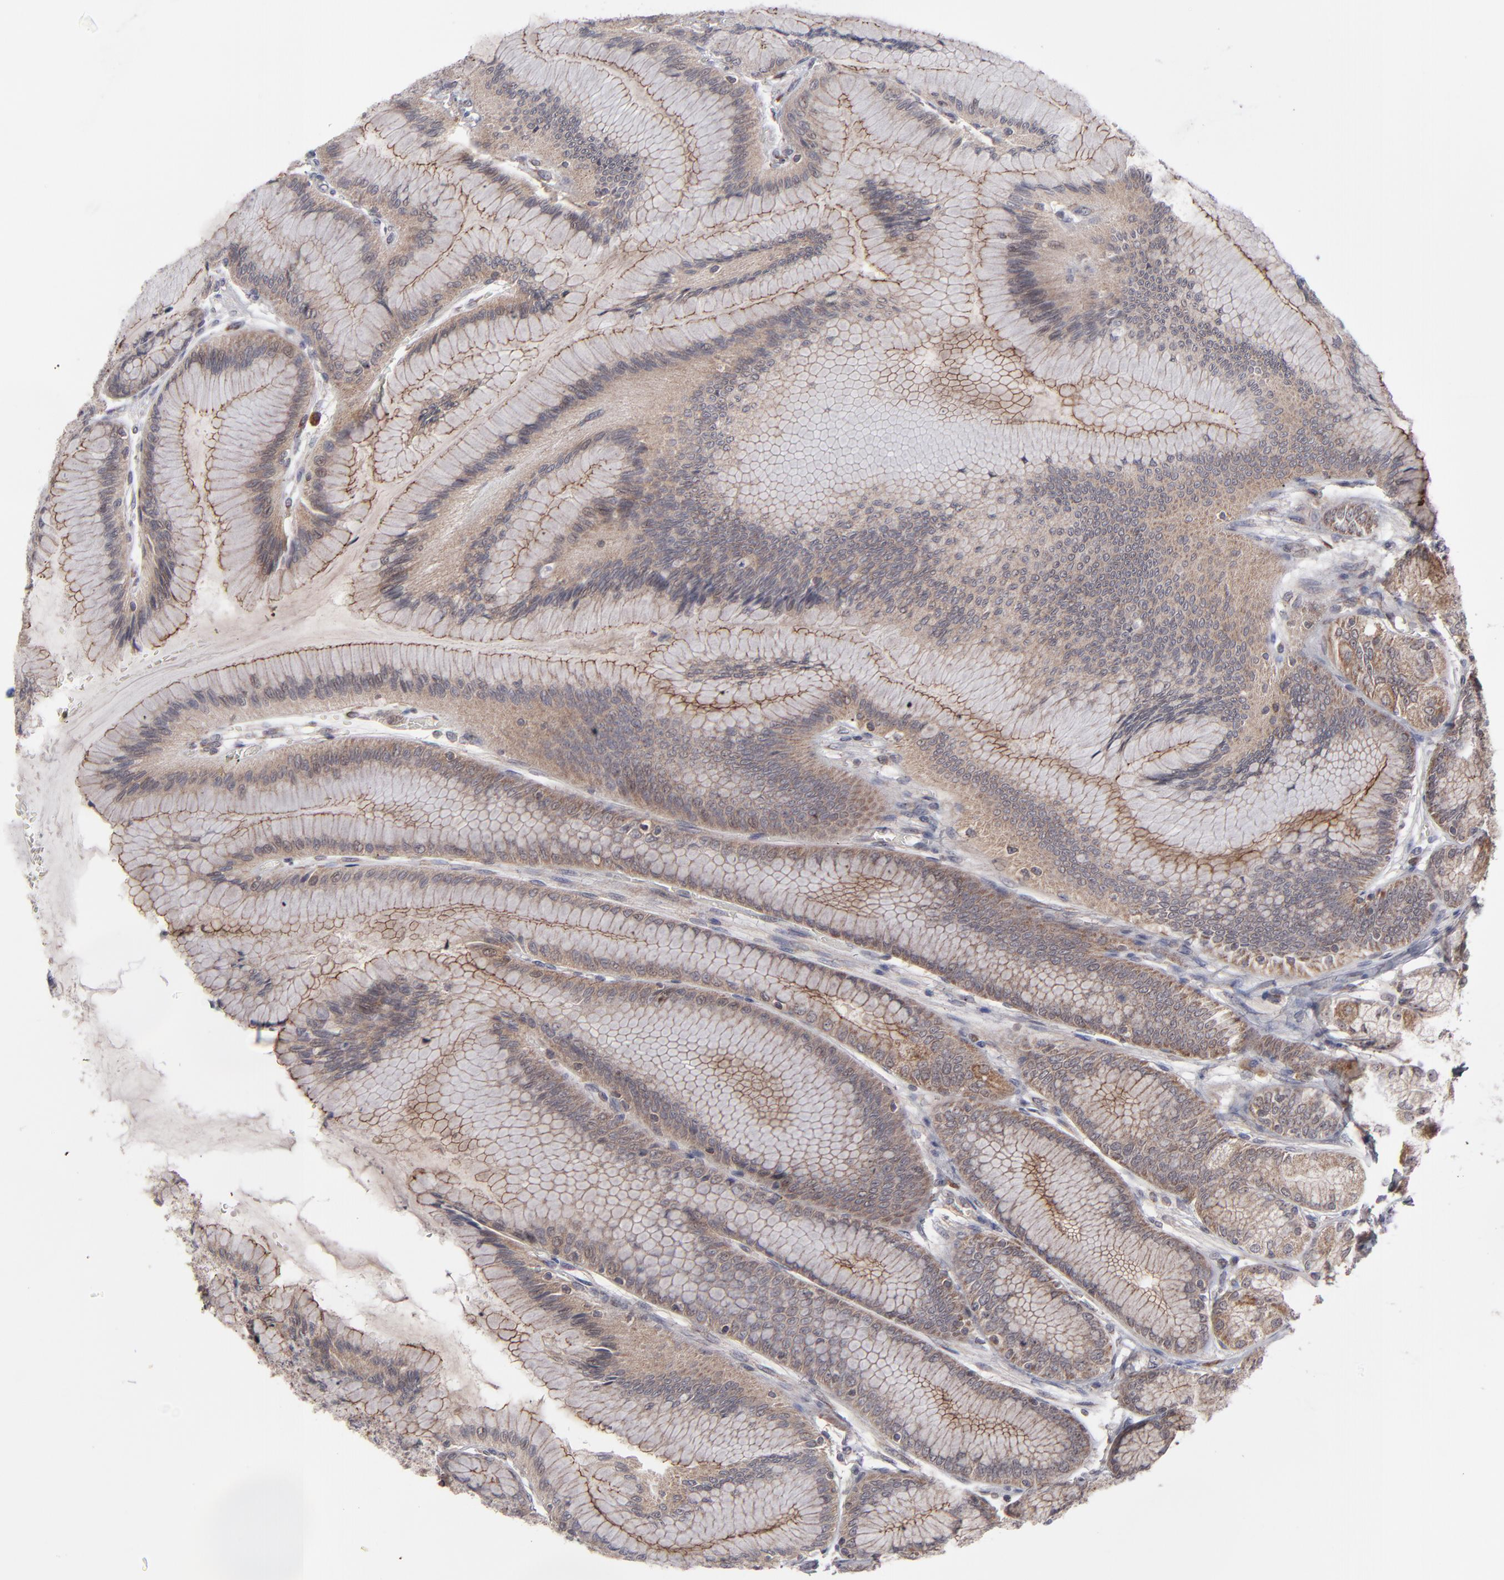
{"staining": {"intensity": "strong", "quantity": ">75%", "location": "cytoplasmic/membranous"}, "tissue": "stomach", "cell_type": "Glandular cells", "image_type": "normal", "snomed": [{"axis": "morphology", "description": "Normal tissue, NOS"}, {"axis": "morphology", "description": "Adenocarcinoma, NOS"}, {"axis": "topography", "description": "Stomach"}, {"axis": "topography", "description": "Stomach, lower"}], "caption": "Benign stomach reveals strong cytoplasmic/membranous staining in approximately >75% of glandular cells (Brightfield microscopy of DAB IHC at high magnification)..", "gene": "GLCCI1", "patient": {"sex": "female", "age": 65}}